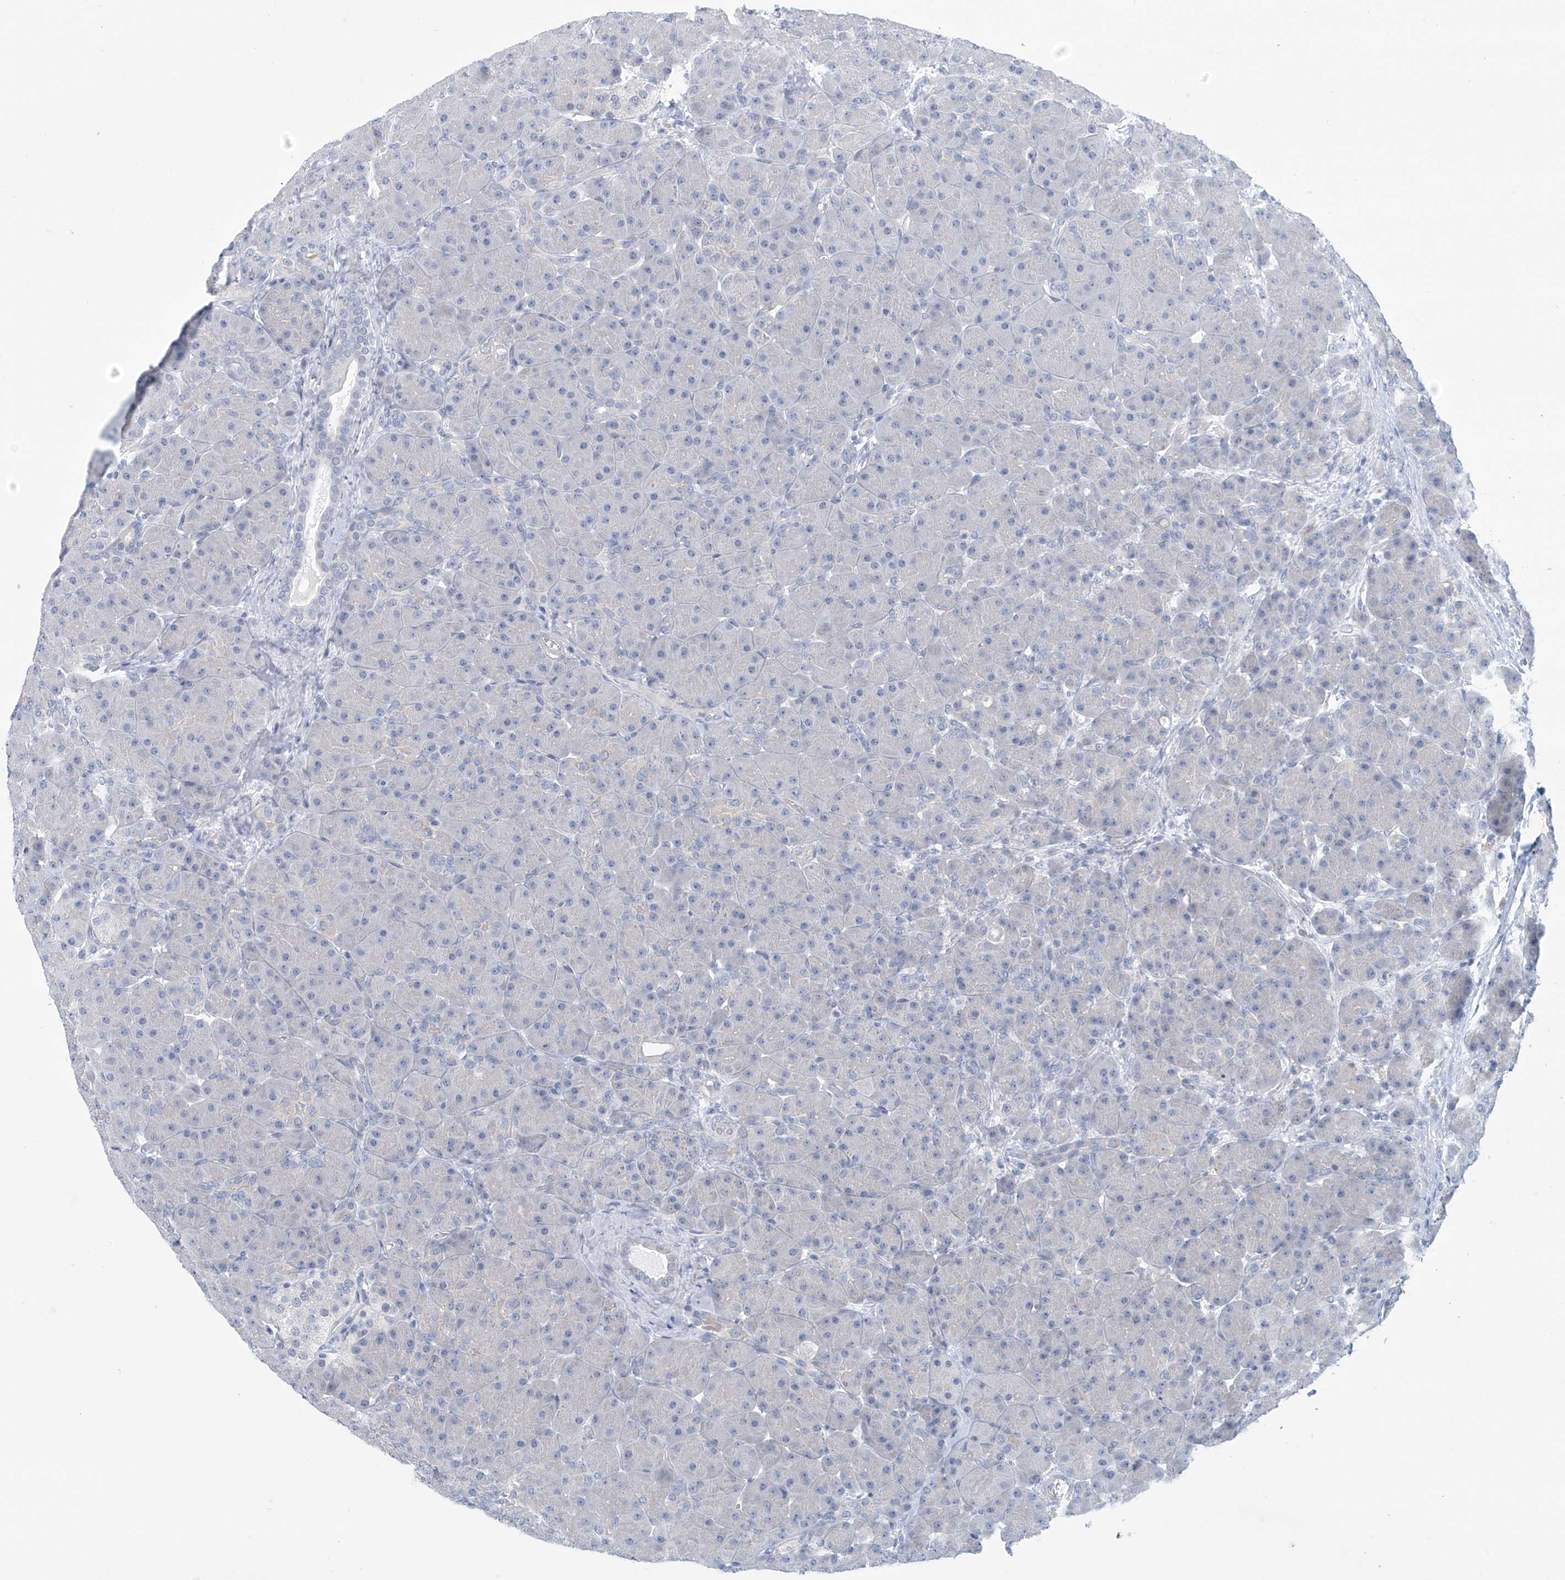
{"staining": {"intensity": "negative", "quantity": "none", "location": "none"}, "tissue": "pancreas", "cell_type": "Exocrine glandular cells", "image_type": "normal", "snomed": [{"axis": "morphology", "description": "Normal tissue, NOS"}, {"axis": "topography", "description": "Pancreas"}], "caption": "Immunohistochemistry (IHC) of benign human pancreas shows no positivity in exocrine glandular cells. Nuclei are stained in blue.", "gene": "SLC35A5", "patient": {"sex": "male", "age": 66}}